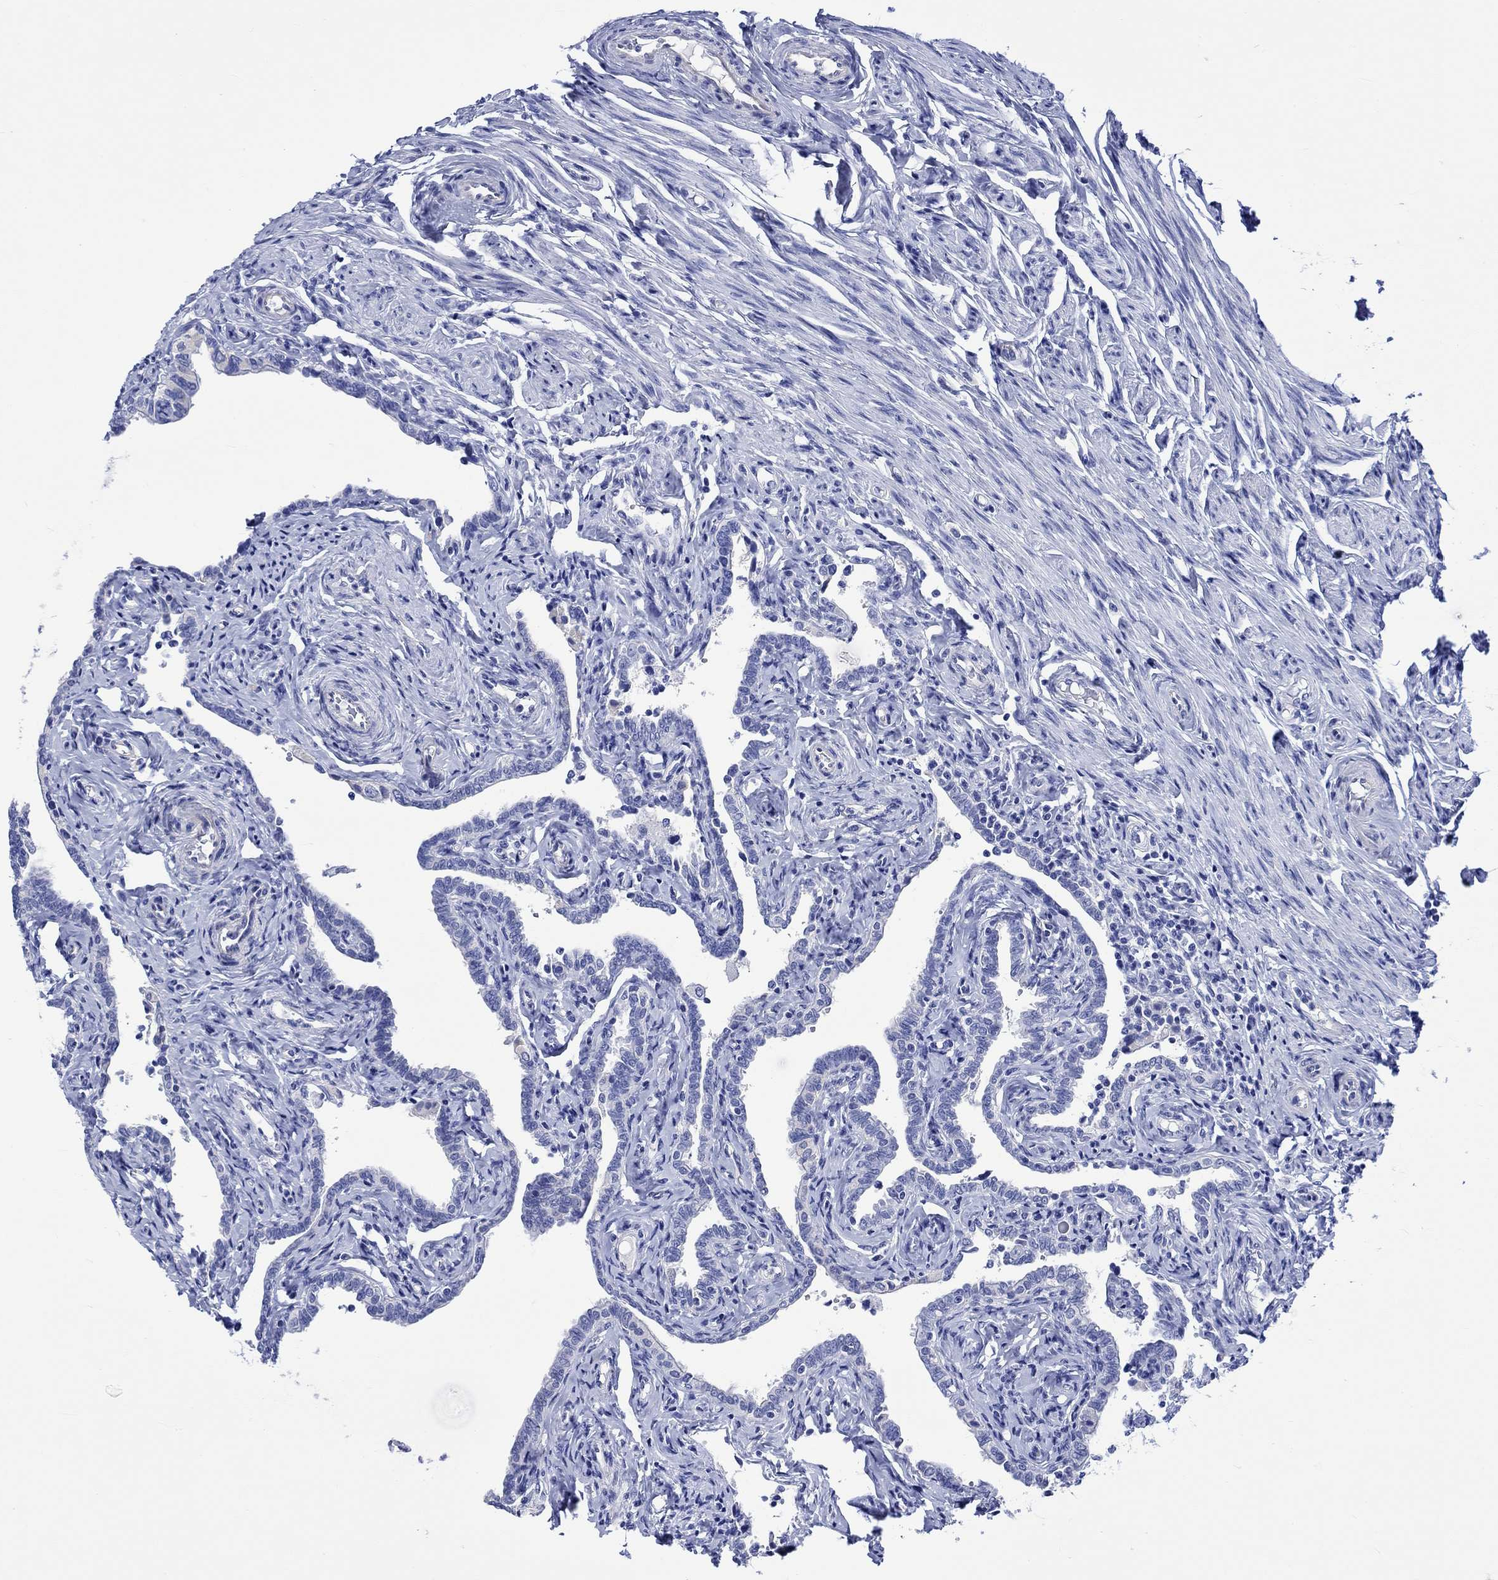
{"staining": {"intensity": "negative", "quantity": "none", "location": "none"}, "tissue": "fallopian tube", "cell_type": "Glandular cells", "image_type": "normal", "snomed": [{"axis": "morphology", "description": "Normal tissue, NOS"}, {"axis": "topography", "description": "Fallopian tube"}, {"axis": "topography", "description": "Ovary"}], "caption": "A high-resolution image shows immunohistochemistry staining of normal fallopian tube, which exhibits no significant staining in glandular cells. The staining is performed using DAB (3,3'-diaminobenzidine) brown chromogen with nuclei counter-stained in using hematoxylin.", "gene": "HARBI1", "patient": {"sex": "female", "age": 54}}